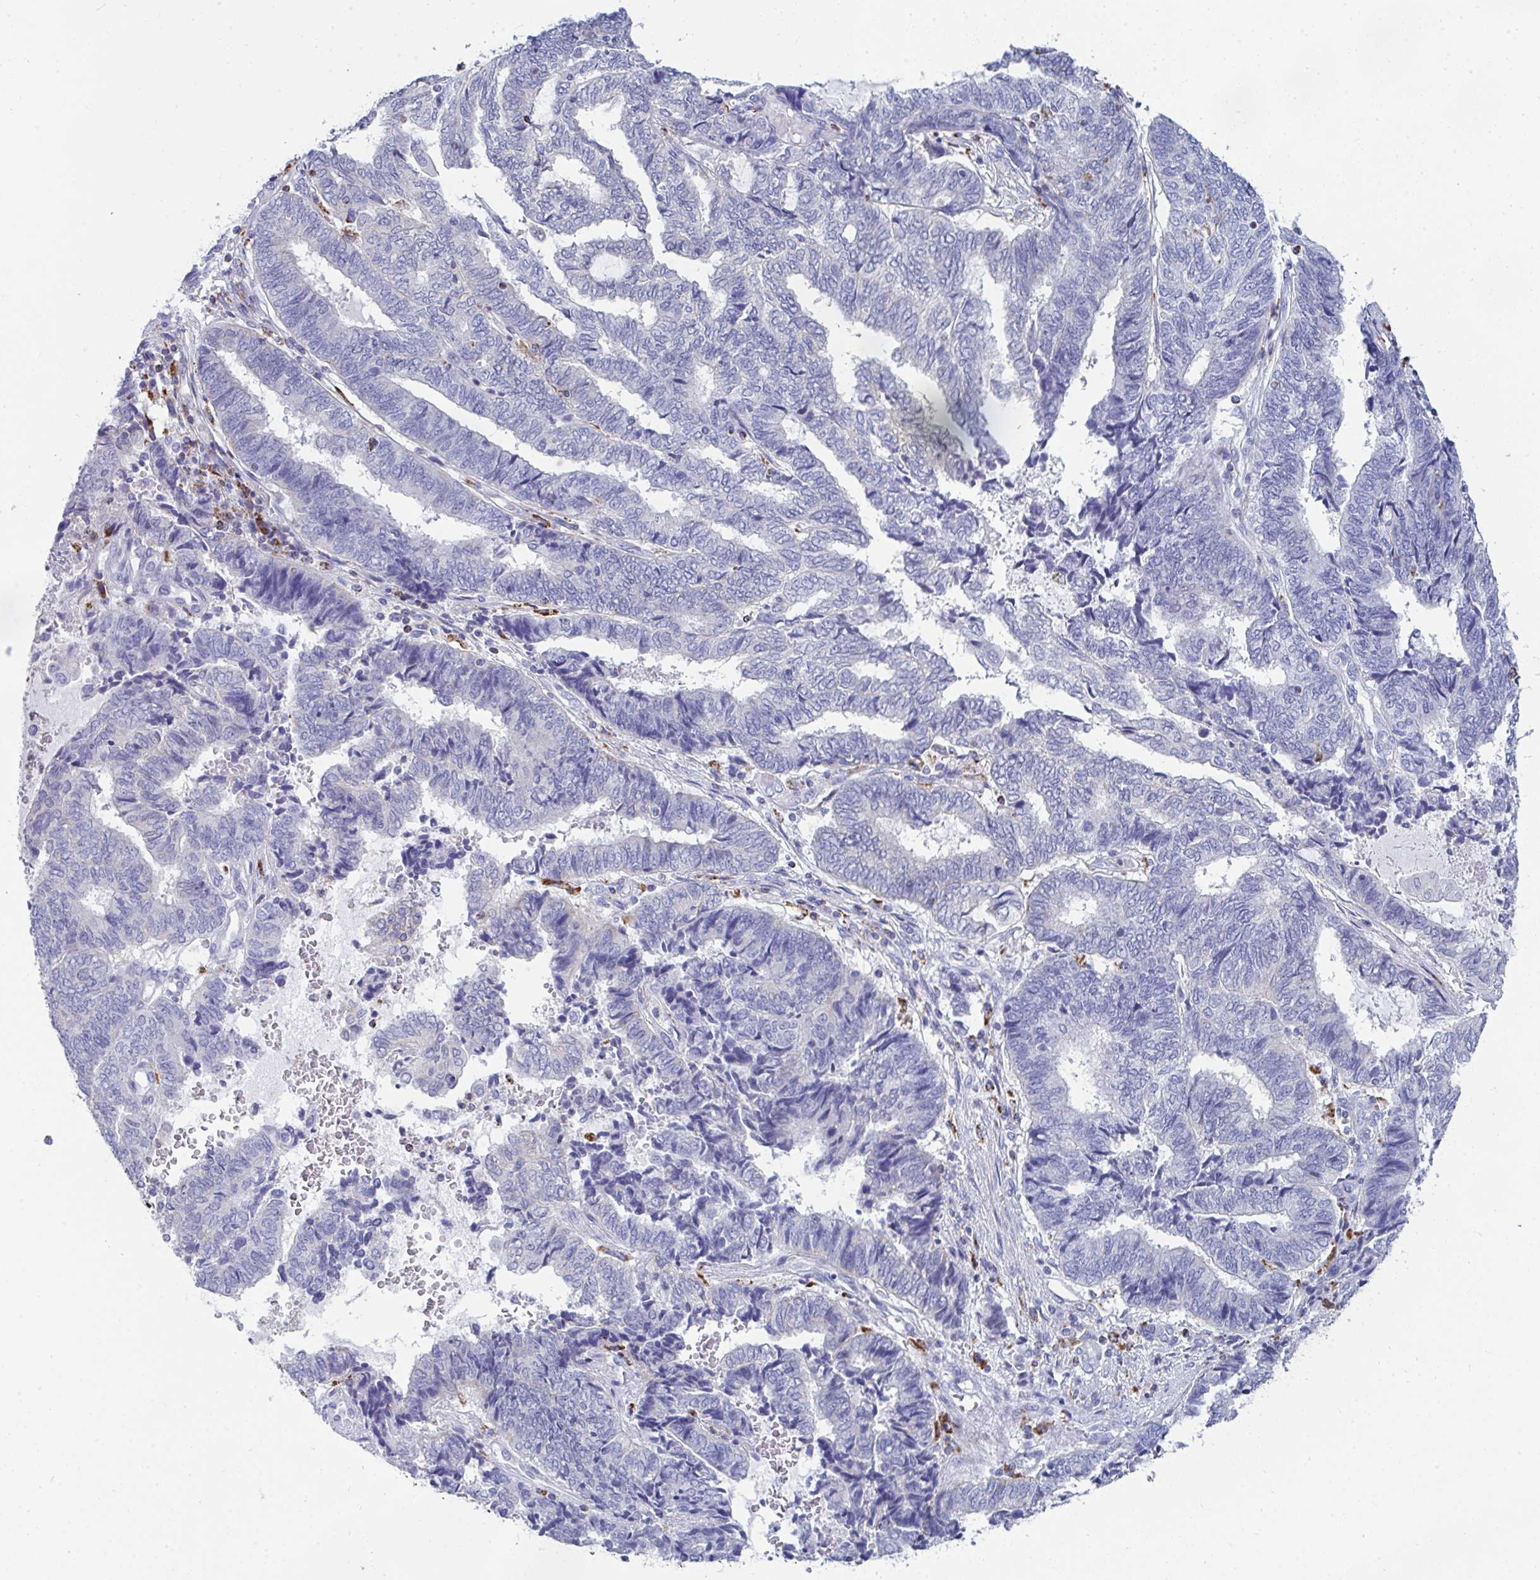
{"staining": {"intensity": "negative", "quantity": "none", "location": "none"}, "tissue": "endometrial cancer", "cell_type": "Tumor cells", "image_type": "cancer", "snomed": [{"axis": "morphology", "description": "Adenocarcinoma, NOS"}, {"axis": "topography", "description": "Uterus"}, {"axis": "topography", "description": "Endometrium"}], "caption": "The IHC micrograph has no significant staining in tumor cells of endometrial cancer tissue. (DAB immunohistochemistry visualized using brightfield microscopy, high magnification).", "gene": "MGAM2", "patient": {"sex": "female", "age": 70}}